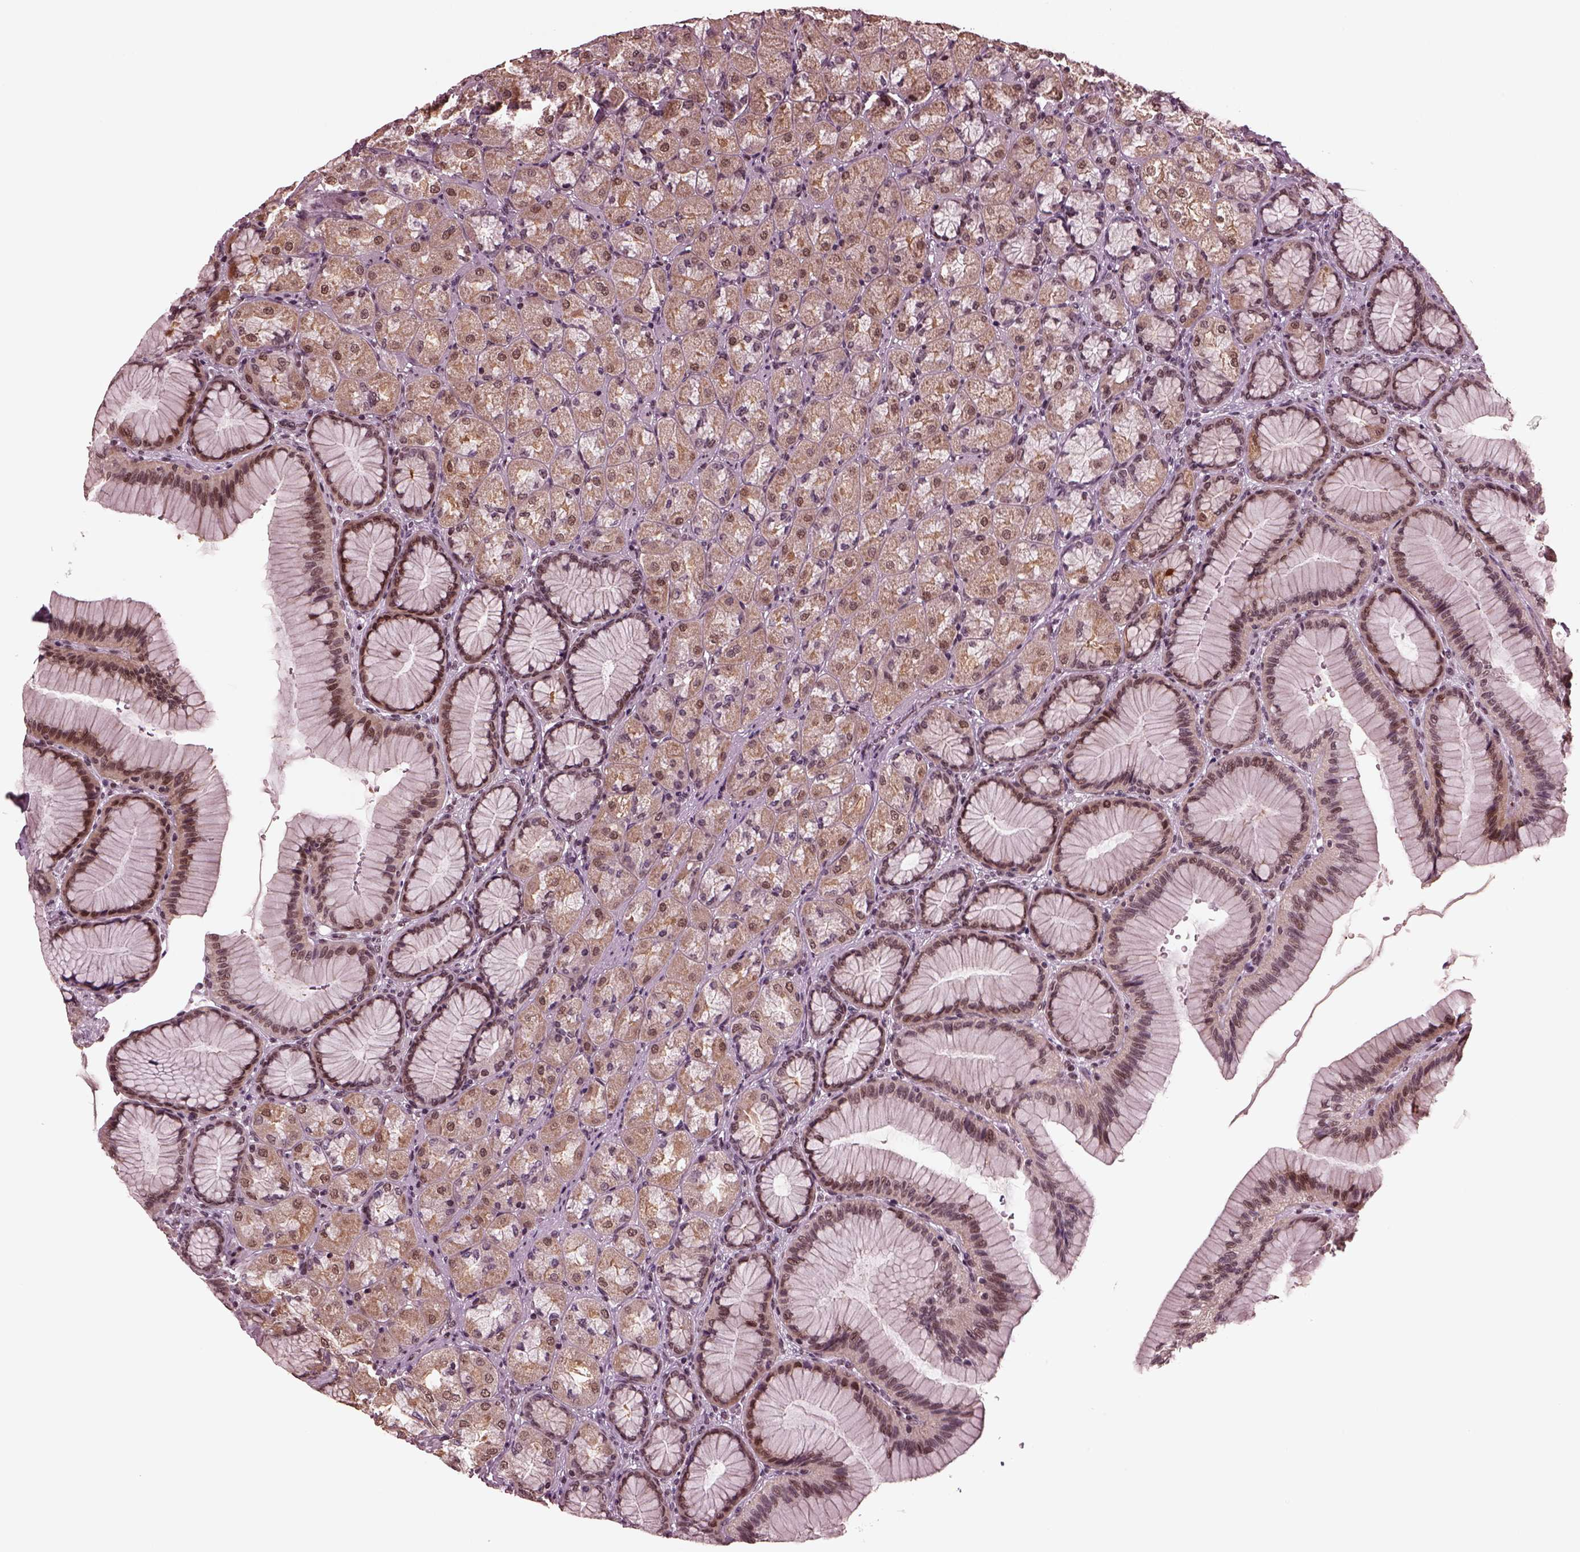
{"staining": {"intensity": "moderate", "quantity": "<25%", "location": "cytoplasmic/membranous,nuclear"}, "tissue": "stomach", "cell_type": "Glandular cells", "image_type": "normal", "snomed": [{"axis": "morphology", "description": "Normal tissue, NOS"}, {"axis": "morphology", "description": "Adenocarcinoma, NOS"}, {"axis": "morphology", "description": "Adenocarcinoma, High grade"}, {"axis": "topography", "description": "Stomach, upper"}, {"axis": "topography", "description": "Stomach"}], "caption": "High-magnification brightfield microscopy of unremarkable stomach stained with DAB (3,3'-diaminobenzidine) (brown) and counterstained with hematoxylin (blue). glandular cells exhibit moderate cytoplasmic/membranous,nuclear staining is present in about<25% of cells.", "gene": "NAP1L5", "patient": {"sex": "female", "age": 65}}